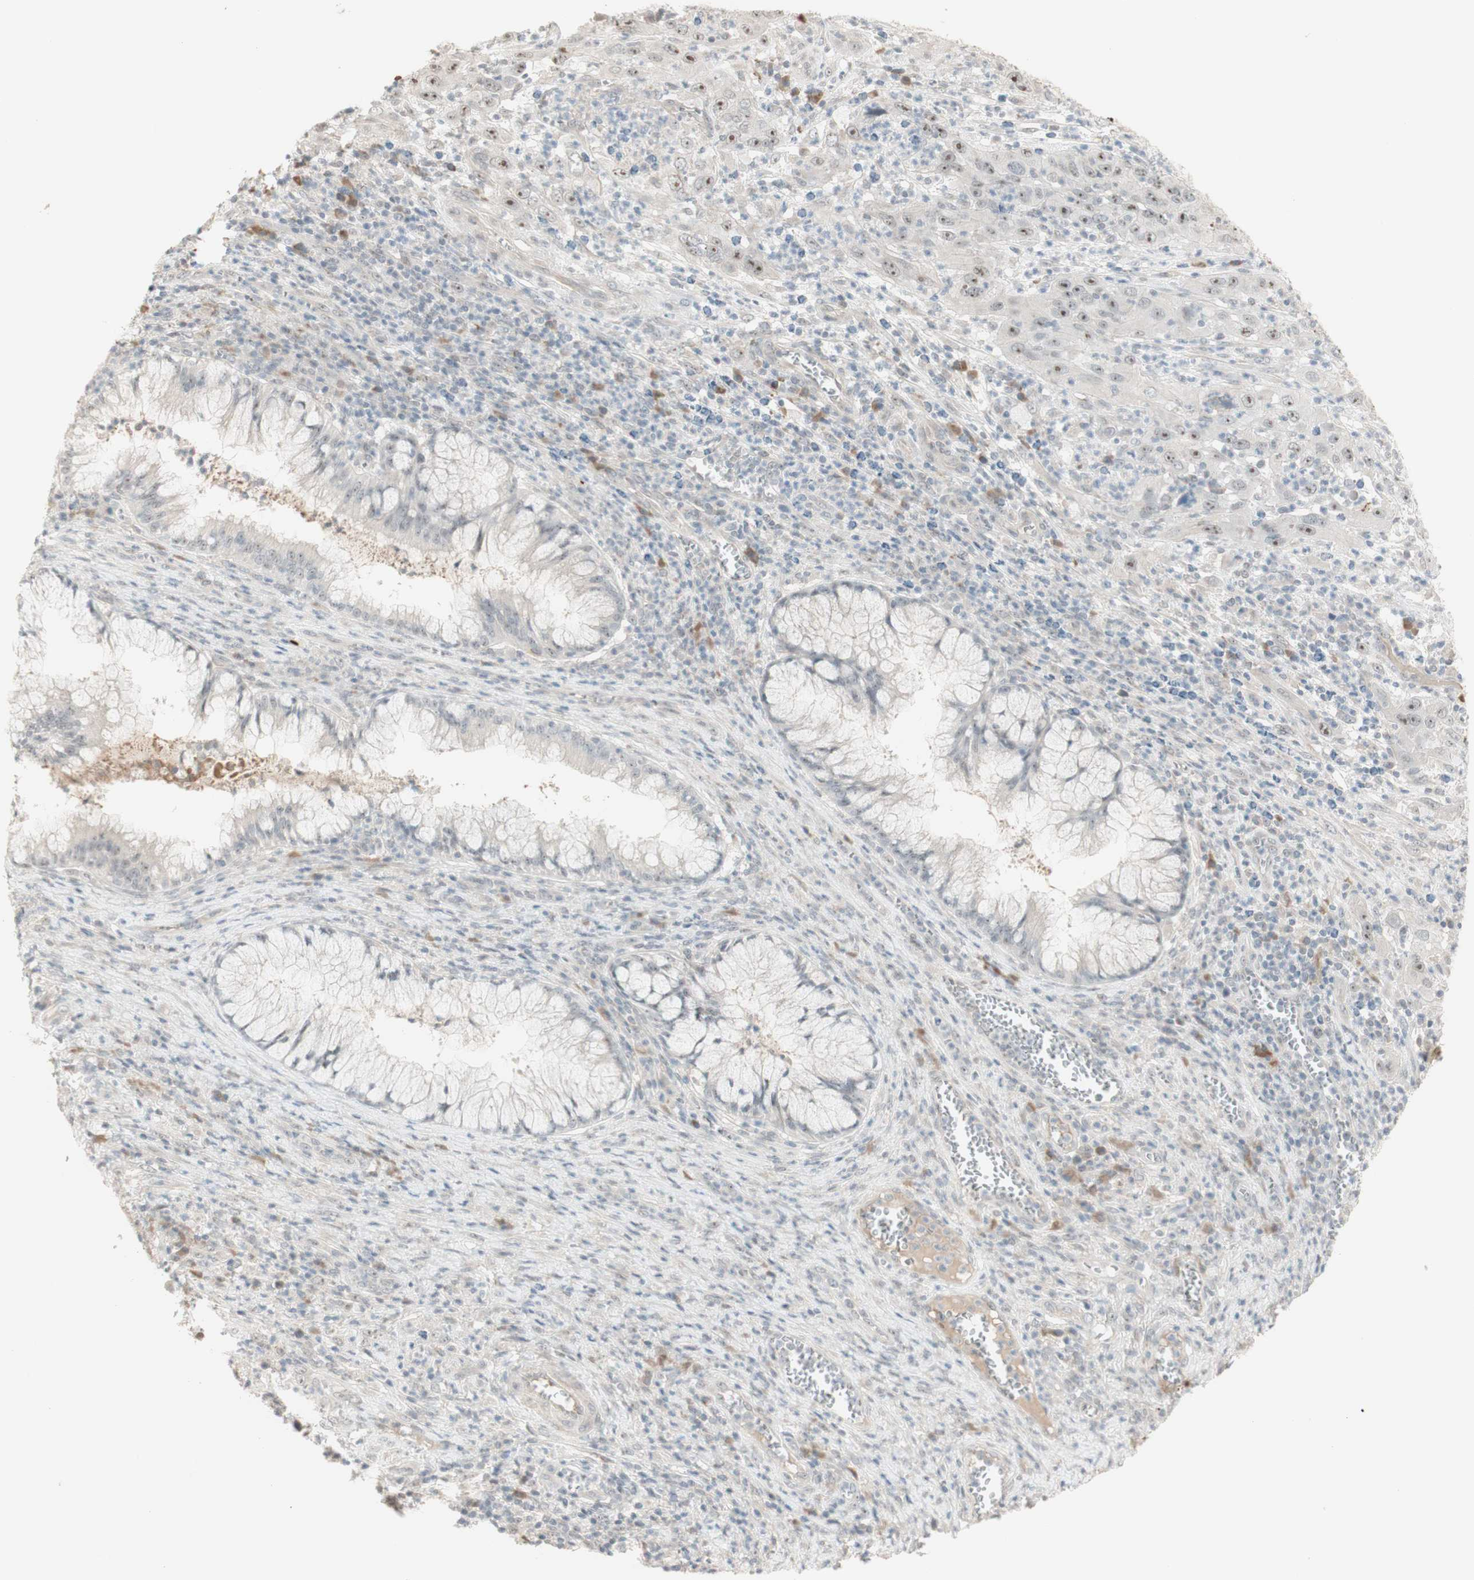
{"staining": {"intensity": "weak", "quantity": ">75%", "location": "nuclear"}, "tissue": "cervical cancer", "cell_type": "Tumor cells", "image_type": "cancer", "snomed": [{"axis": "morphology", "description": "Squamous cell carcinoma, NOS"}, {"axis": "topography", "description": "Cervix"}], "caption": "Squamous cell carcinoma (cervical) tissue displays weak nuclear positivity in about >75% of tumor cells", "gene": "PLCD4", "patient": {"sex": "female", "age": 32}}